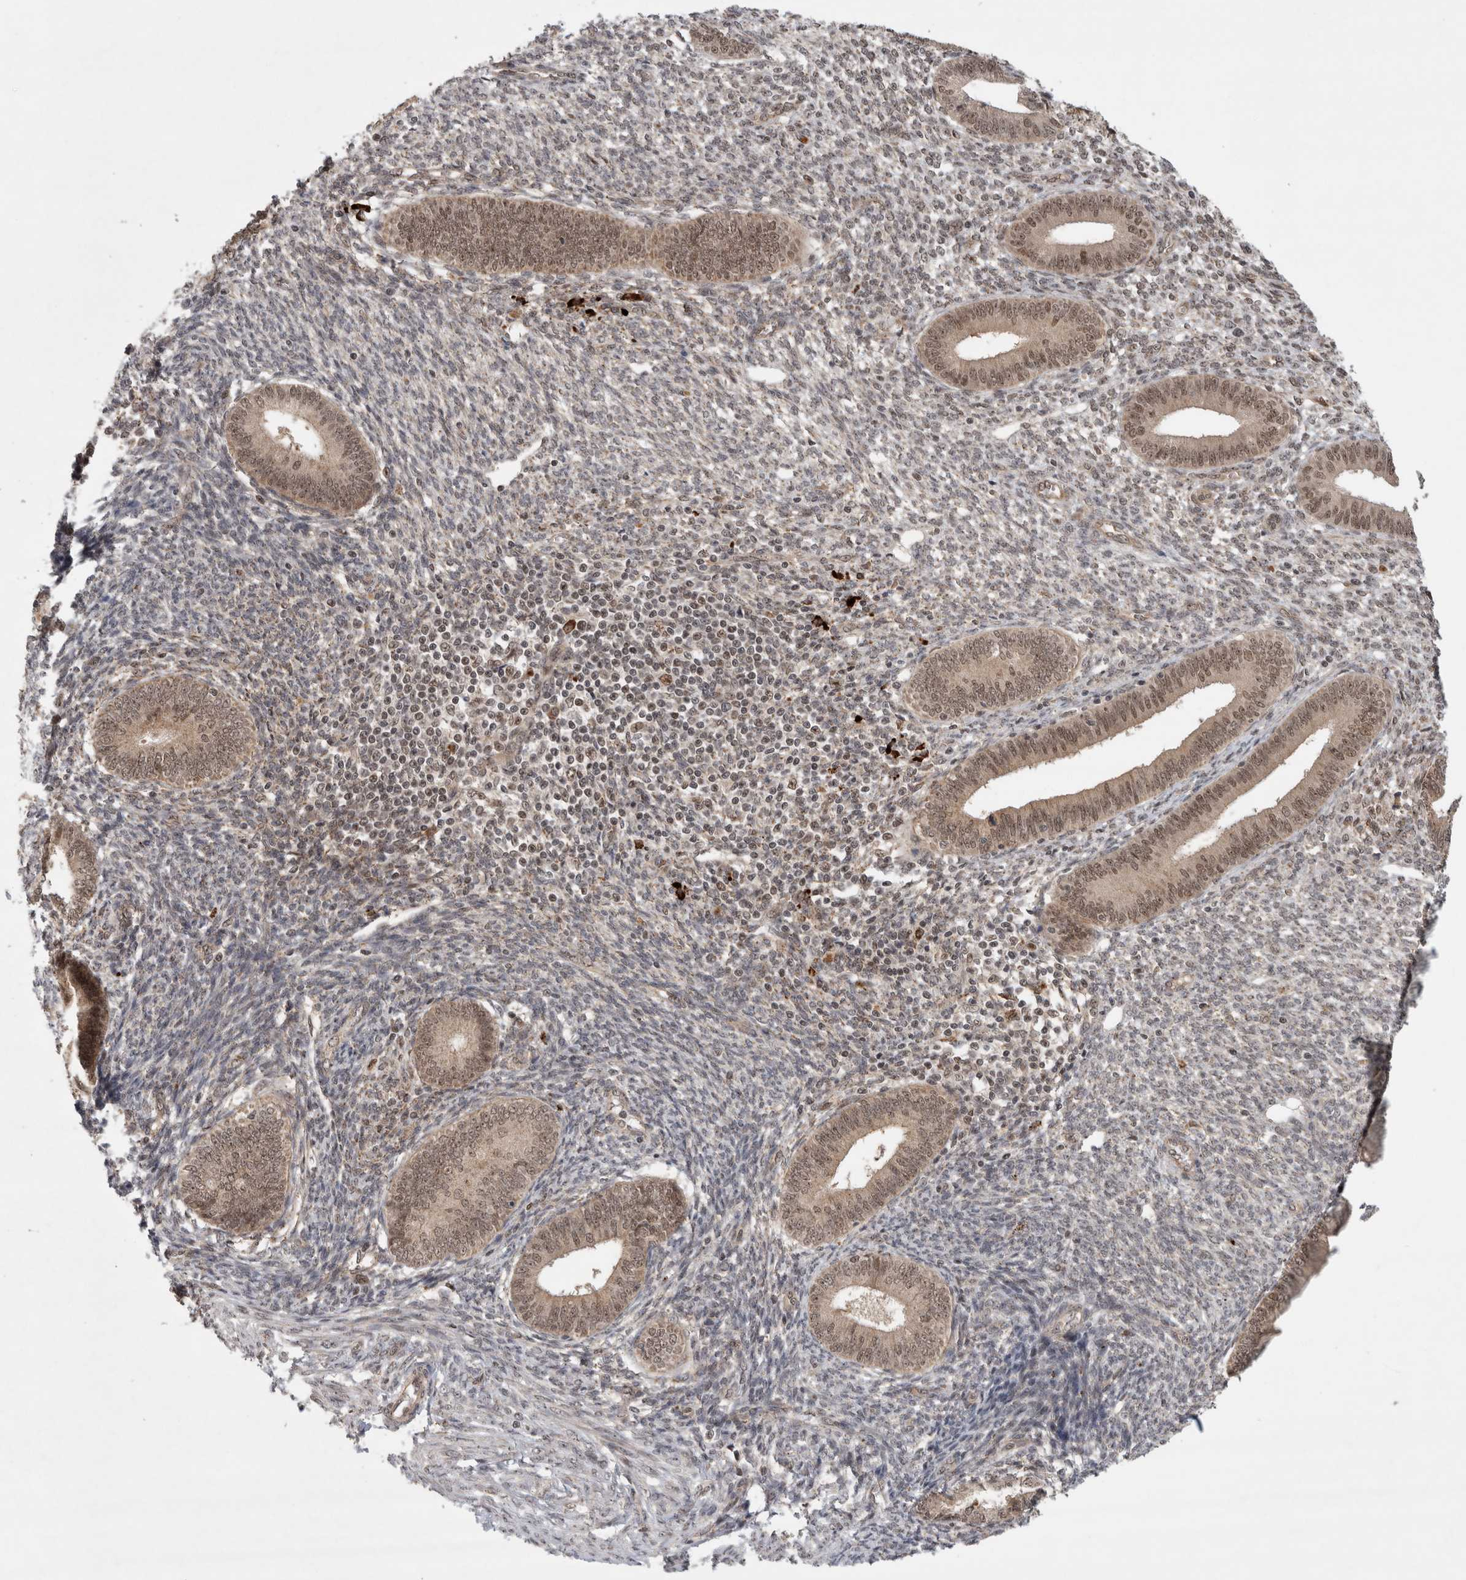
{"staining": {"intensity": "weak", "quantity": "<25%", "location": "nuclear"}, "tissue": "endometrium", "cell_type": "Cells in endometrial stroma", "image_type": "normal", "snomed": [{"axis": "morphology", "description": "Normal tissue, NOS"}, {"axis": "topography", "description": "Endometrium"}], "caption": "Endometrium stained for a protein using IHC demonstrates no positivity cells in endometrial stroma.", "gene": "MPHOSPH6", "patient": {"sex": "female", "age": 46}}